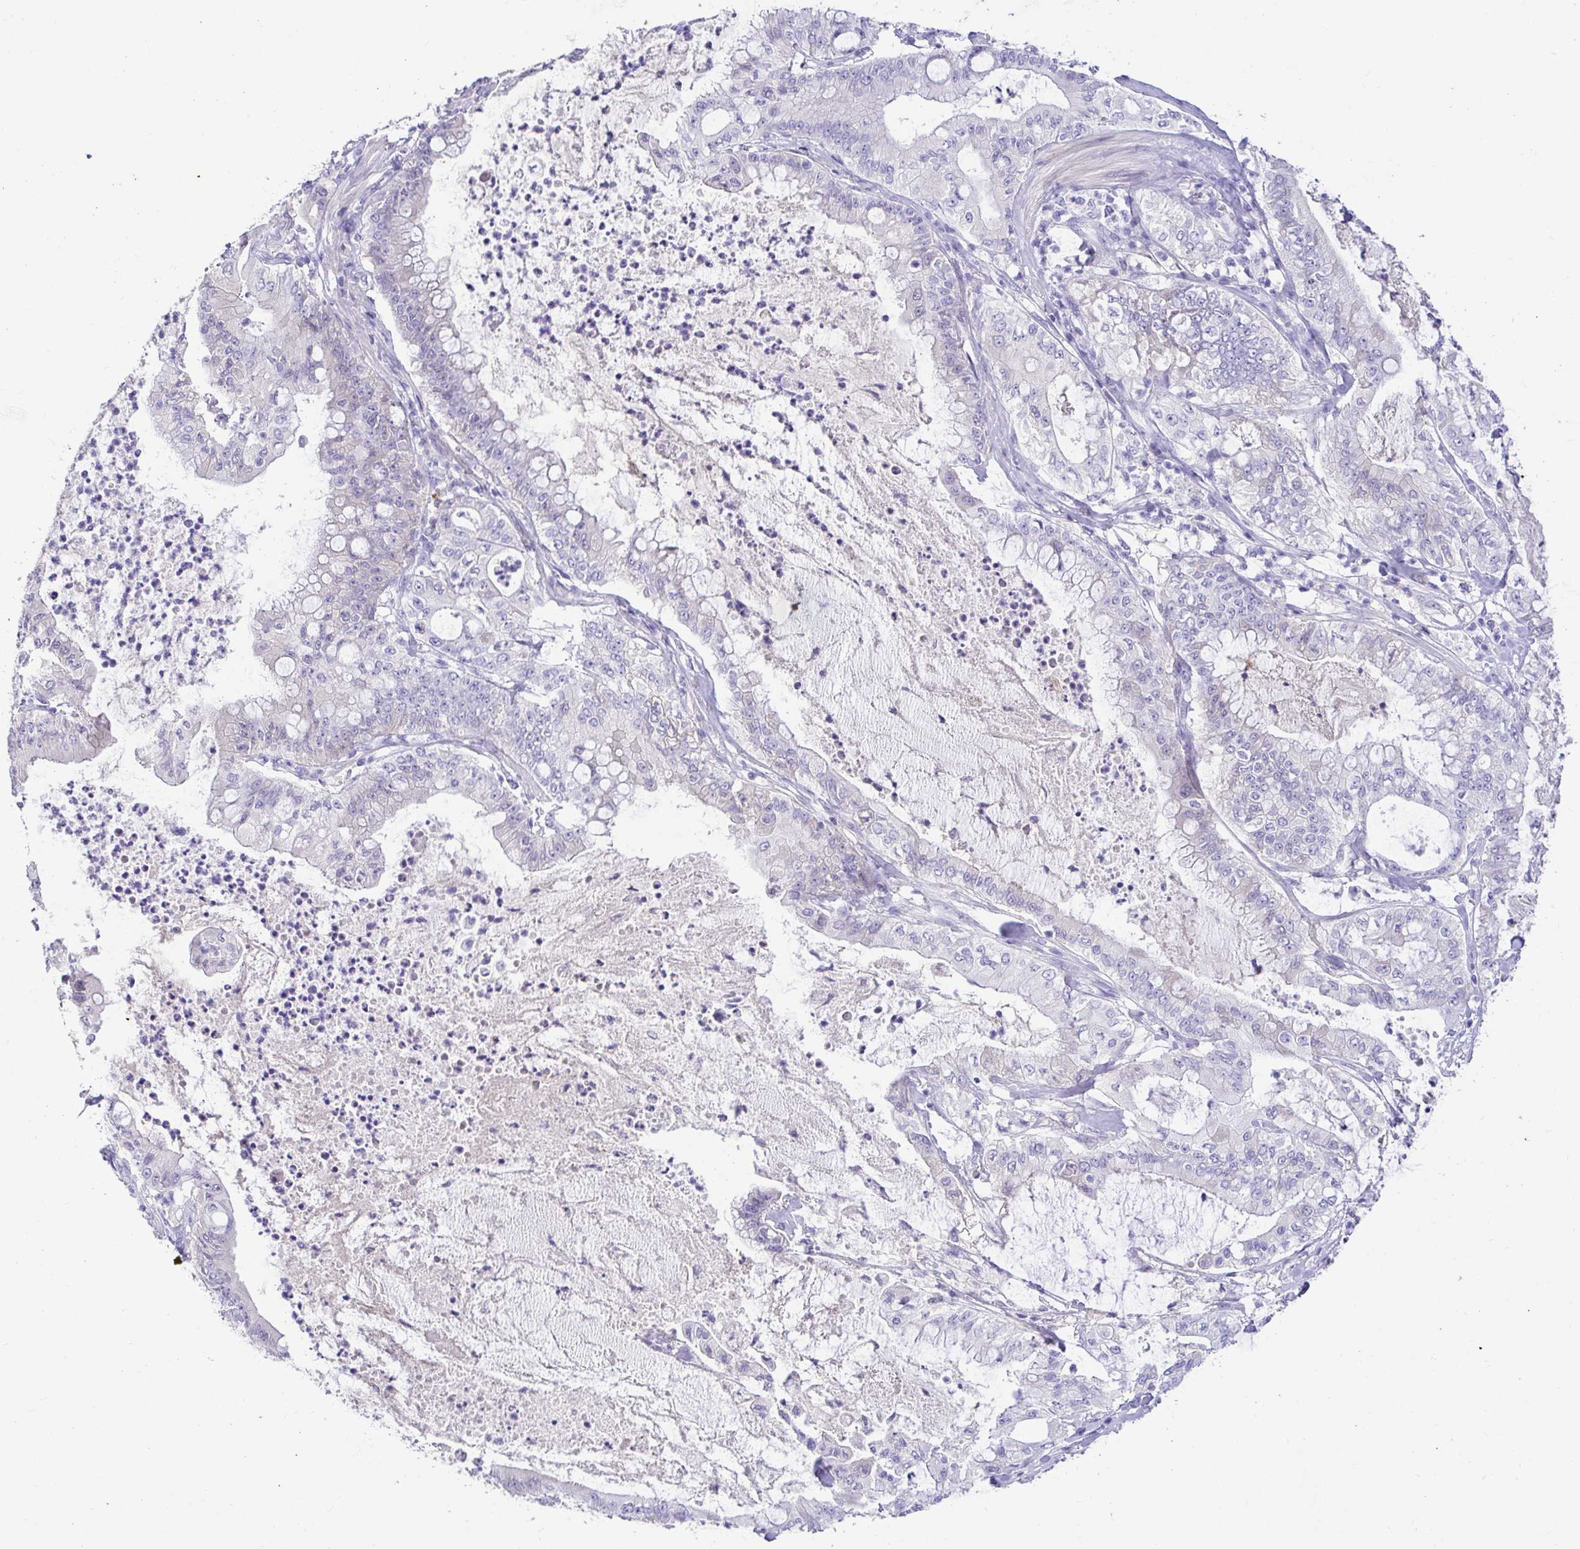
{"staining": {"intensity": "negative", "quantity": "none", "location": "none"}, "tissue": "pancreatic cancer", "cell_type": "Tumor cells", "image_type": "cancer", "snomed": [{"axis": "morphology", "description": "Adenocarcinoma, NOS"}, {"axis": "topography", "description": "Pancreas"}], "caption": "Human pancreatic cancer stained for a protein using IHC shows no expression in tumor cells.", "gene": "CDO1", "patient": {"sex": "male", "age": 71}}